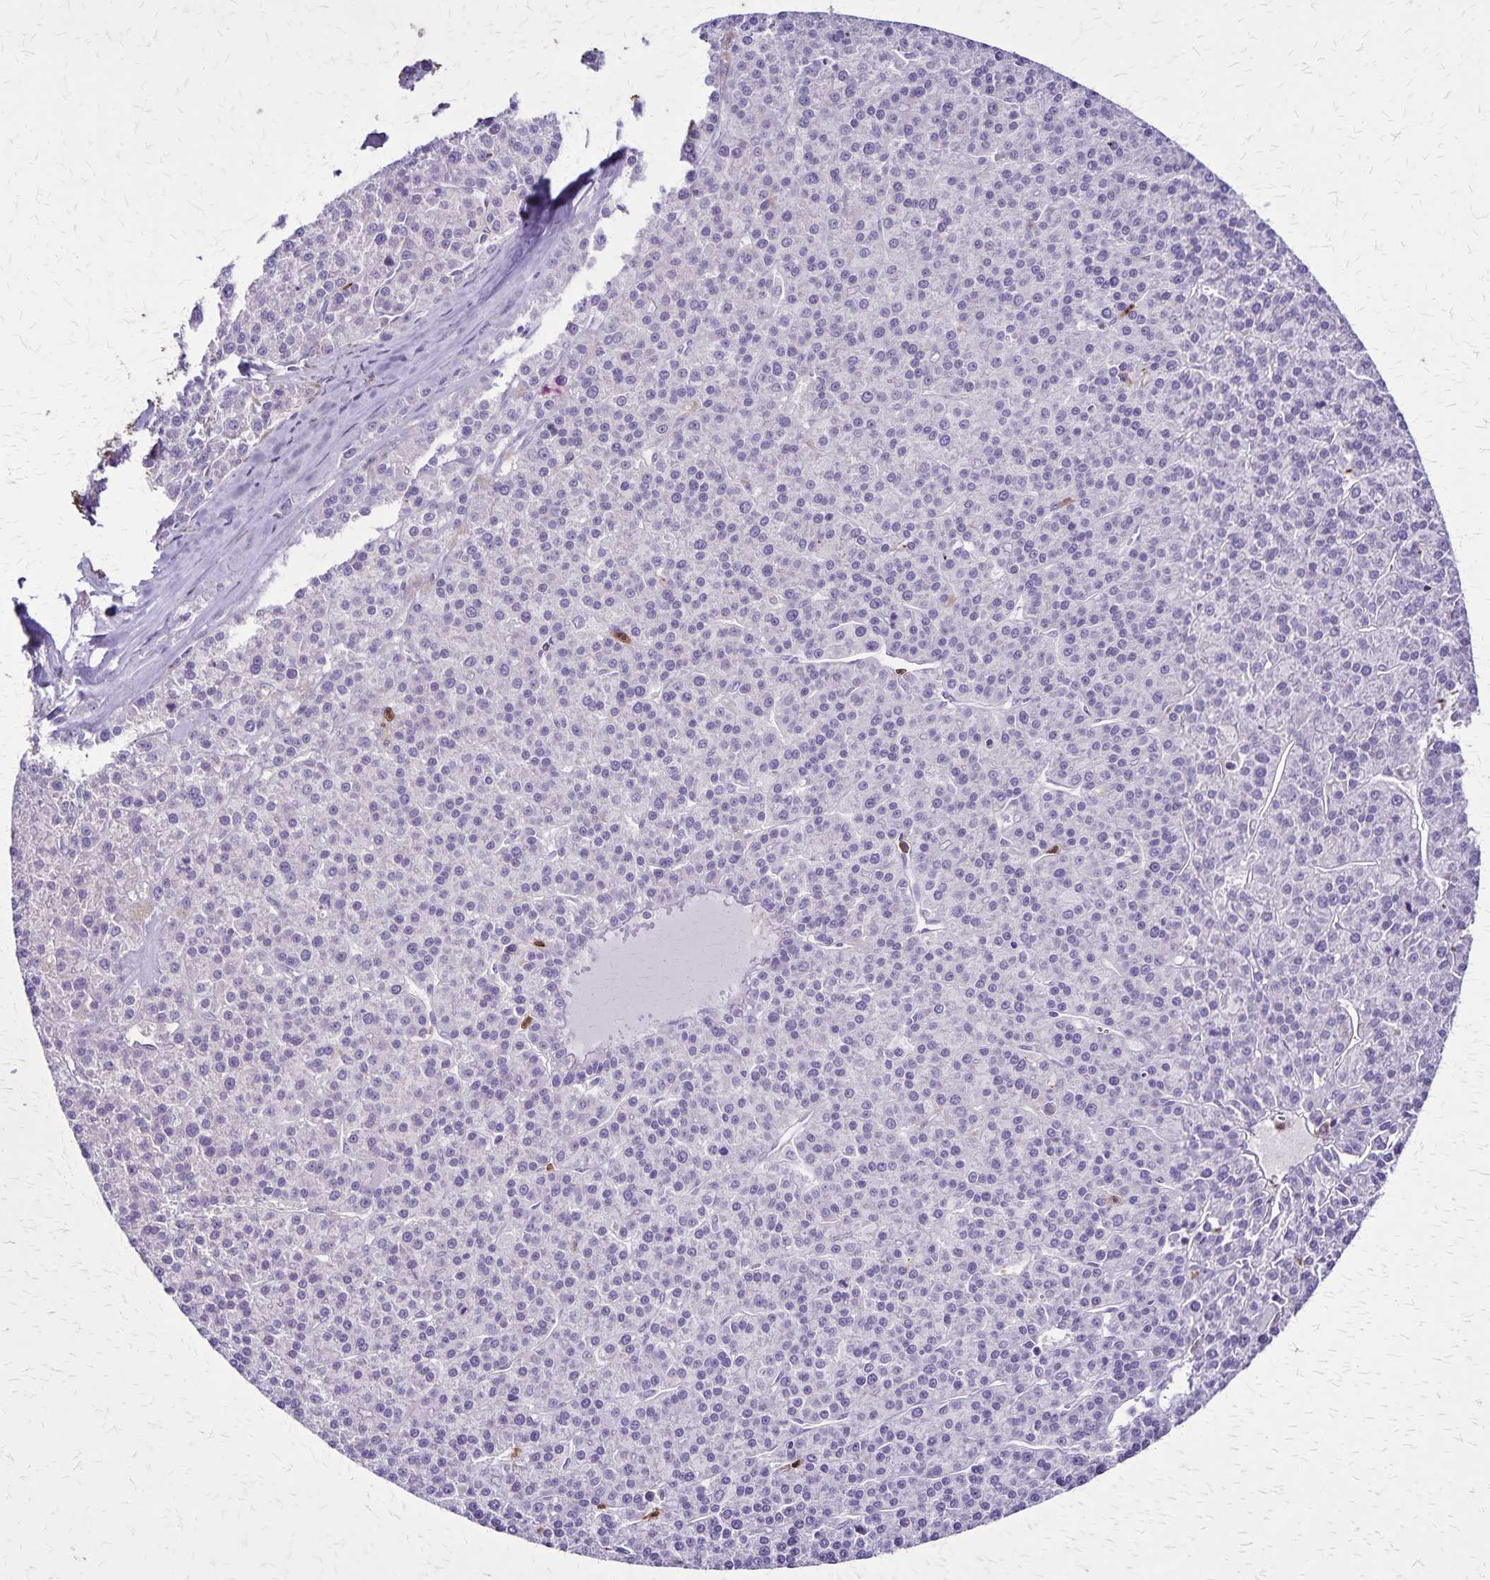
{"staining": {"intensity": "negative", "quantity": "none", "location": "none"}, "tissue": "liver cancer", "cell_type": "Tumor cells", "image_type": "cancer", "snomed": [{"axis": "morphology", "description": "Carcinoma, Hepatocellular, NOS"}, {"axis": "topography", "description": "Liver"}], "caption": "This is an IHC photomicrograph of hepatocellular carcinoma (liver). There is no staining in tumor cells.", "gene": "ULBP3", "patient": {"sex": "female", "age": 58}}